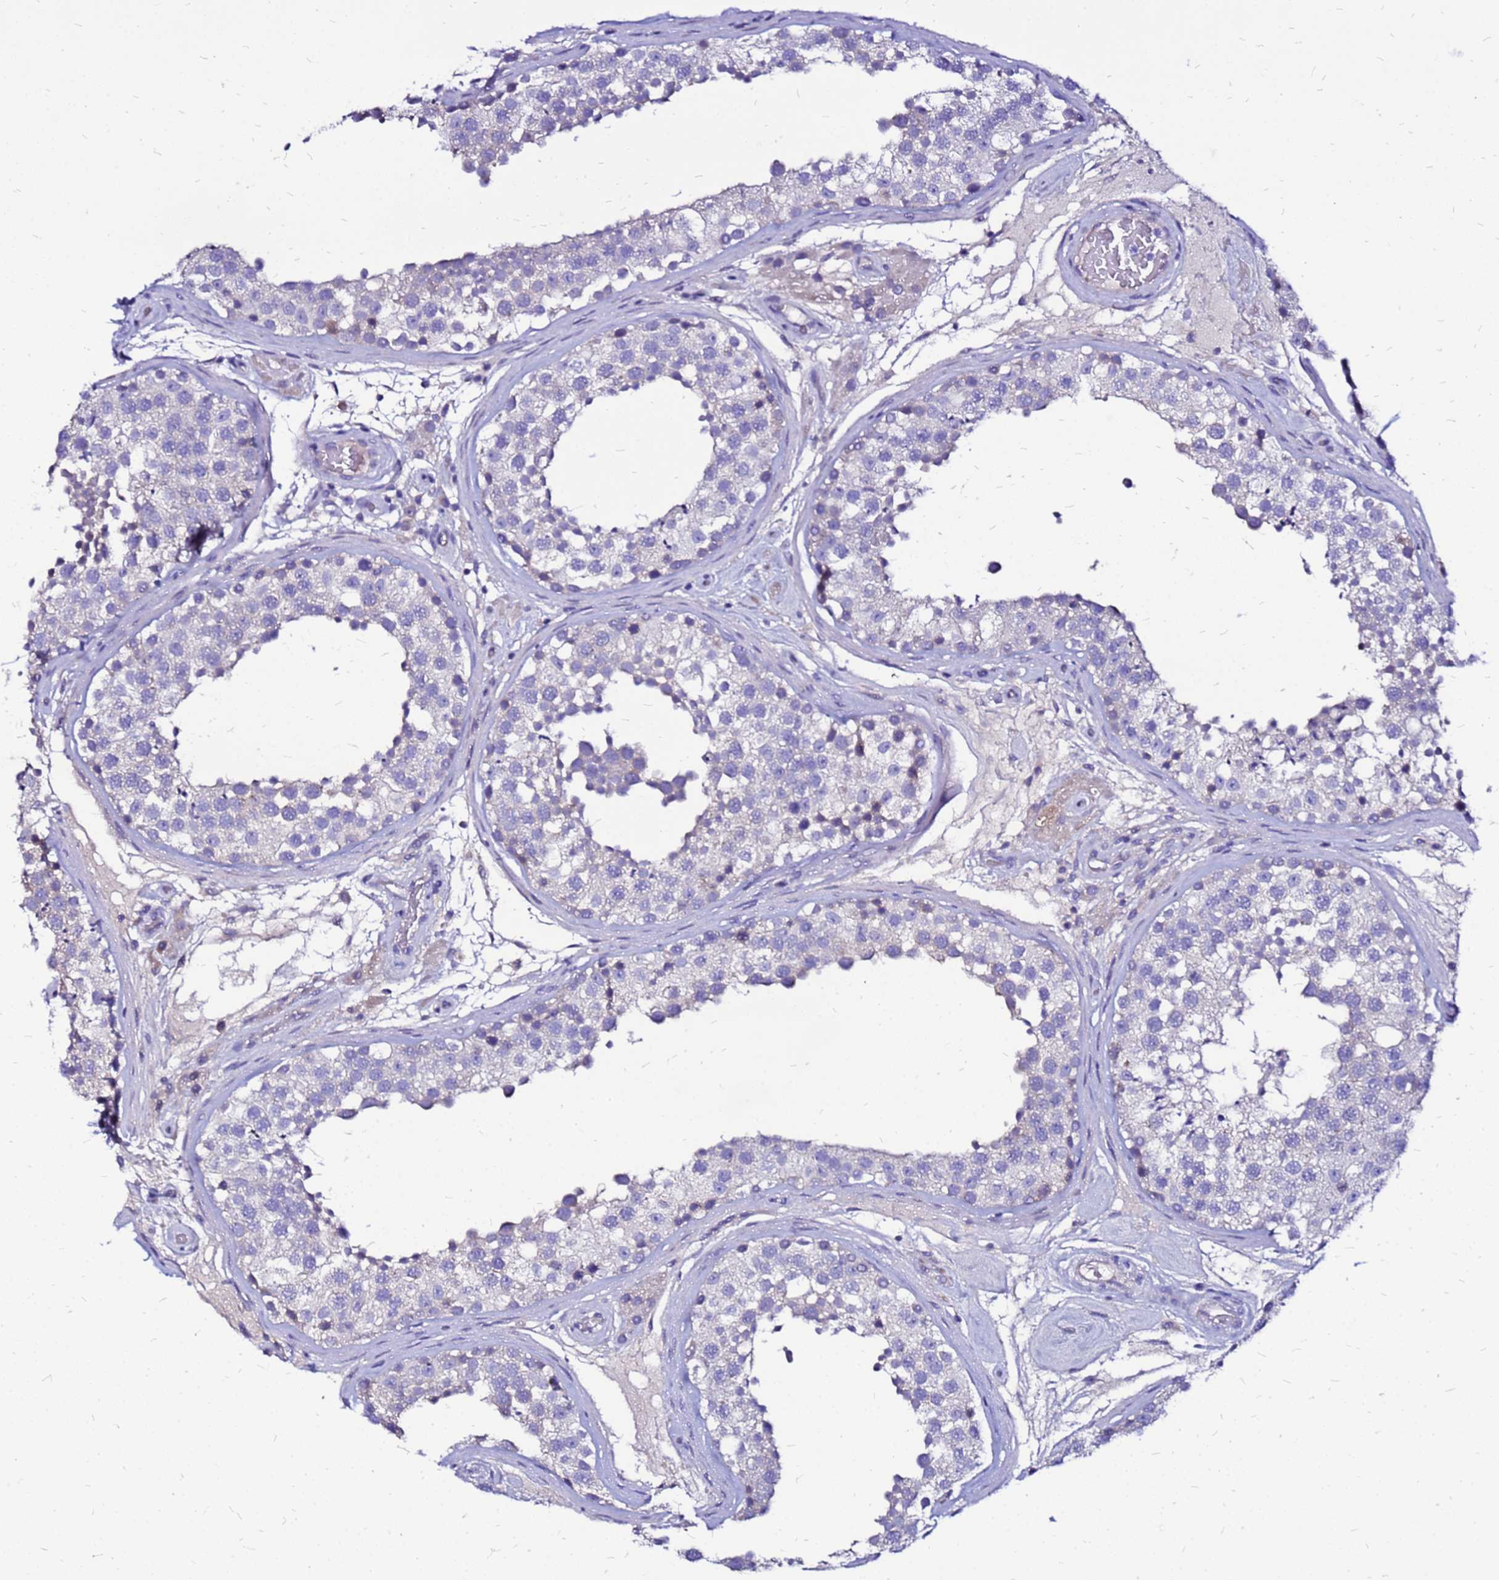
{"staining": {"intensity": "negative", "quantity": "none", "location": "none"}, "tissue": "testis", "cell_type": "Cells in seminiferous ducts", "image_type": "normal", "snomed": [{"axis": "morphology", "description": "Normal tissue, NOS"}, {"axis": "topography", "description": "Testis"}], "caption": "This is an IHC micrograph of benign testis. There is no expression in cells in seminiferous ducts.", "gene": "ARHGEF35", "patient": {"sex": "male", "age": 26}}